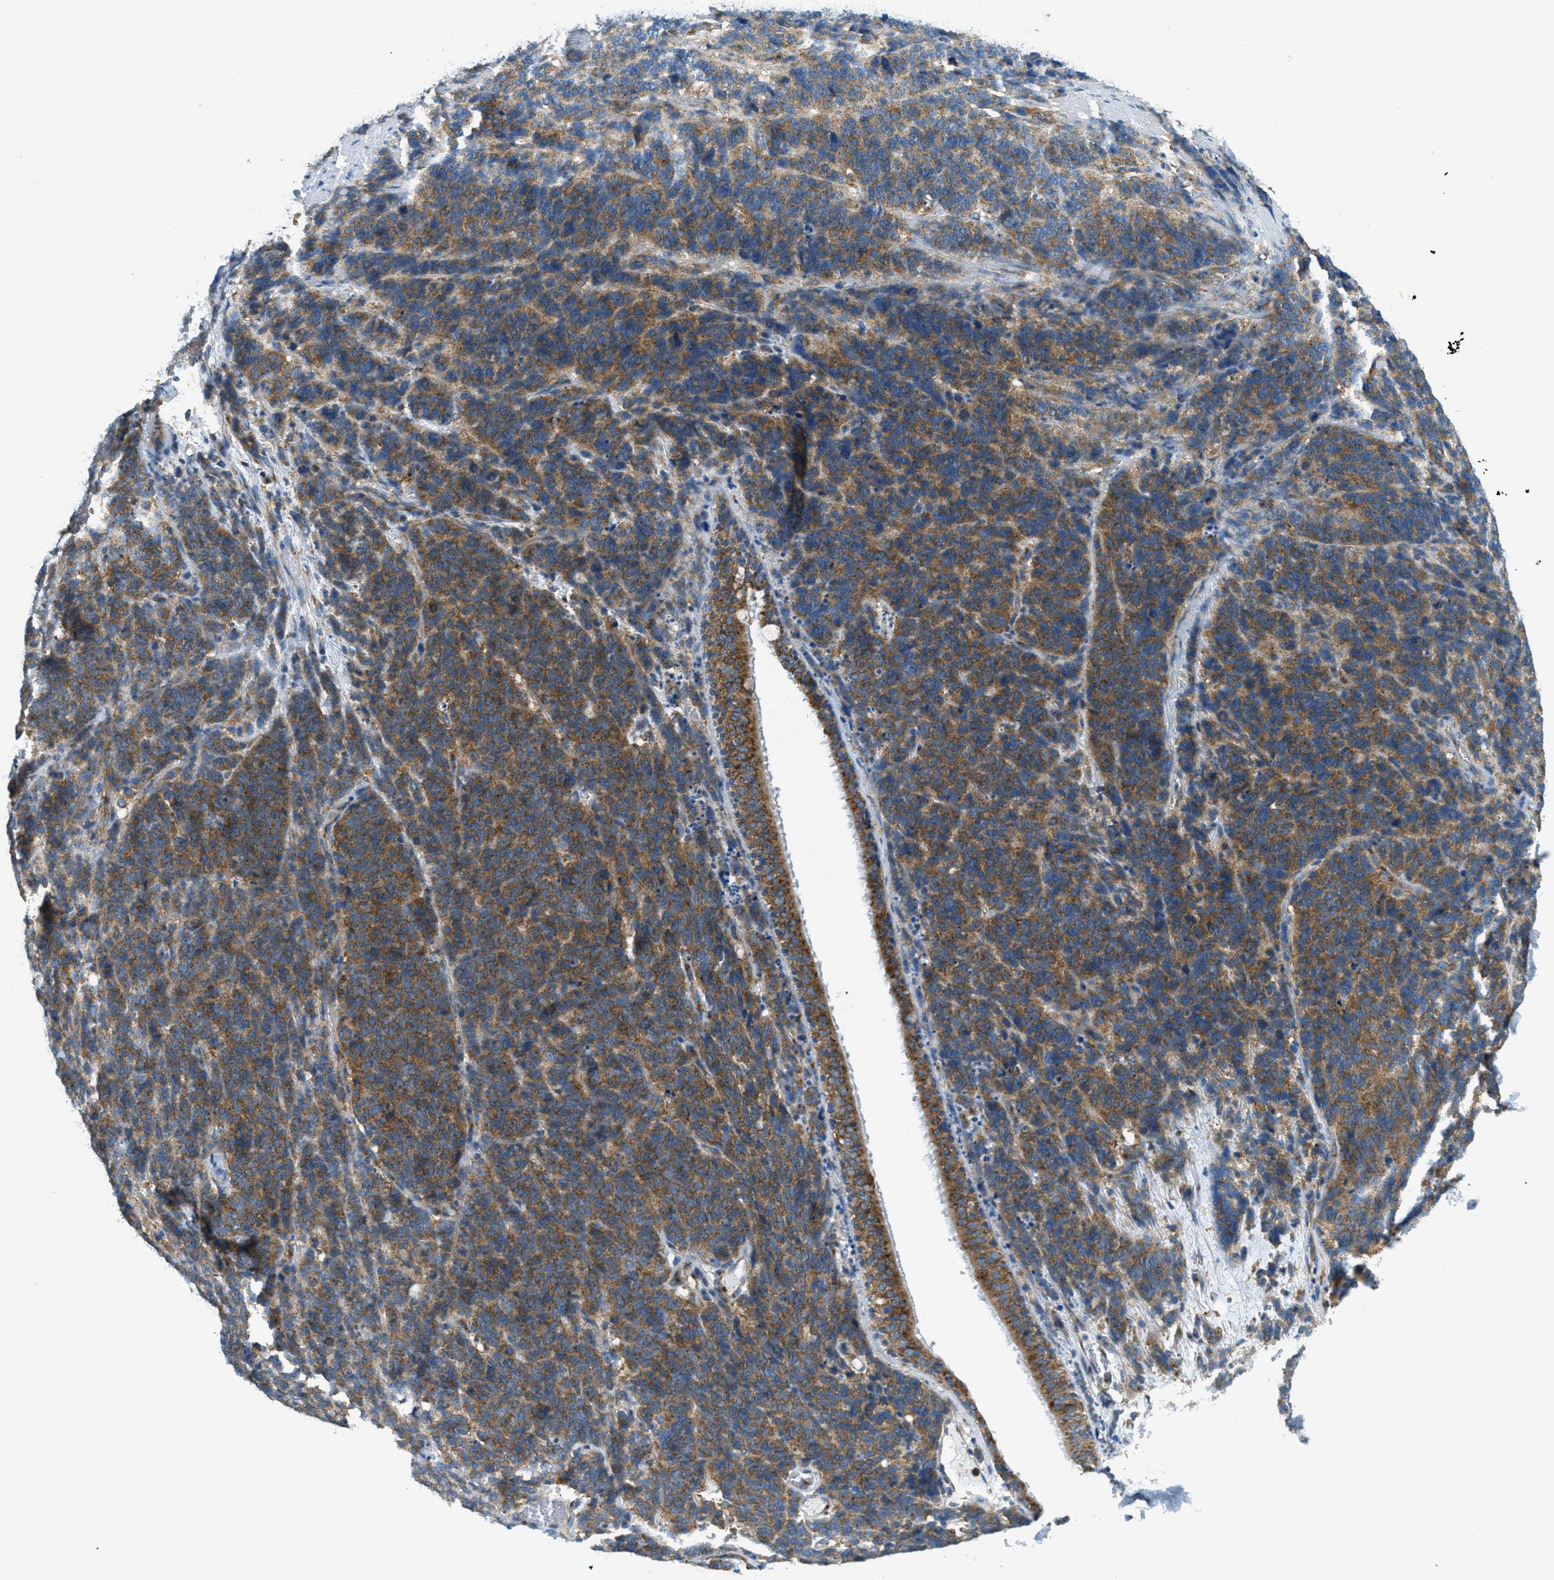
{"staining": {"intensity": "moderate", "quantity": ">75%", "location": "cytoplasmic/membranous"}, "tissue": "lung cancer", "cell_type": "Tumor cells", "image_type": "cancer", "snomed": [{"axis": "morphology", "description": "Neoplasm, malignant, NOS"}, {"axis": "topography", "description": "Lung"}], "caption": "Immunohistochemical staining of lung cancer (malignant neoplasm) shows moderate cytoplasmic/membranous protein staining in approximately >75% of tumor cells. (brown staining indicates protein expression, while blue staining denotes nuclei).", "gene": "AP2B1", "patient": {"sex": "female", "age": 58}}